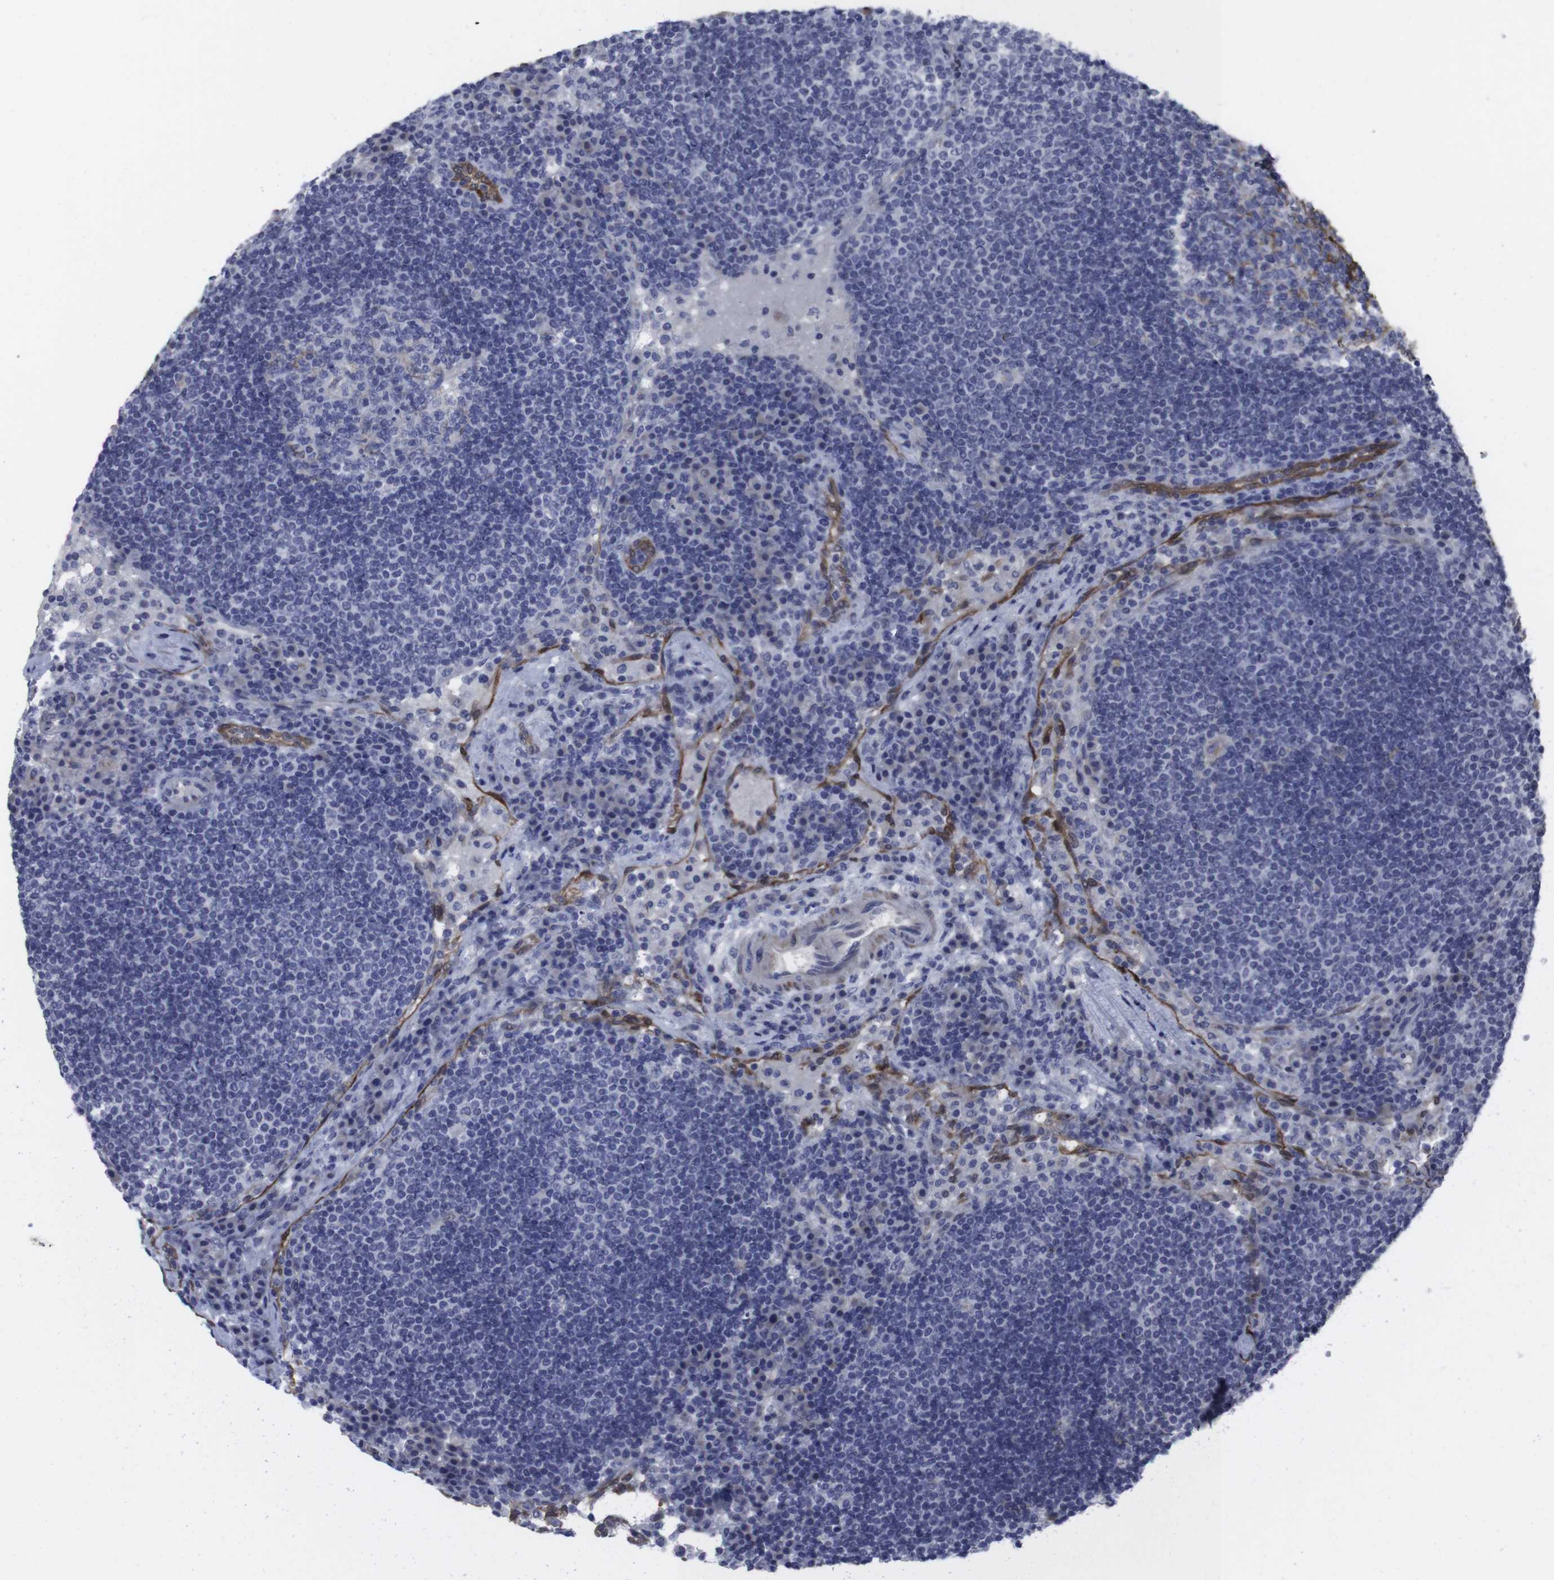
{"staining": {"intensity": "negative", "quantity": "none", "location": "none"}, "tissue": "lymph node", "cell_type": "Germinal center cells", "image_type": "normal", "snomed": [{"axis": "morphology", "description": "Normal tissue, NOS"}, {"axis": "topography", "description": "Lymph node"}], "caption": "High power microscopy micrograph of an IHC histopathology image of normal lymph node, revealing no significant staining in germinal center cells.", "gene": "SNCG", "patient": {"sex": "female", "age": 53}}